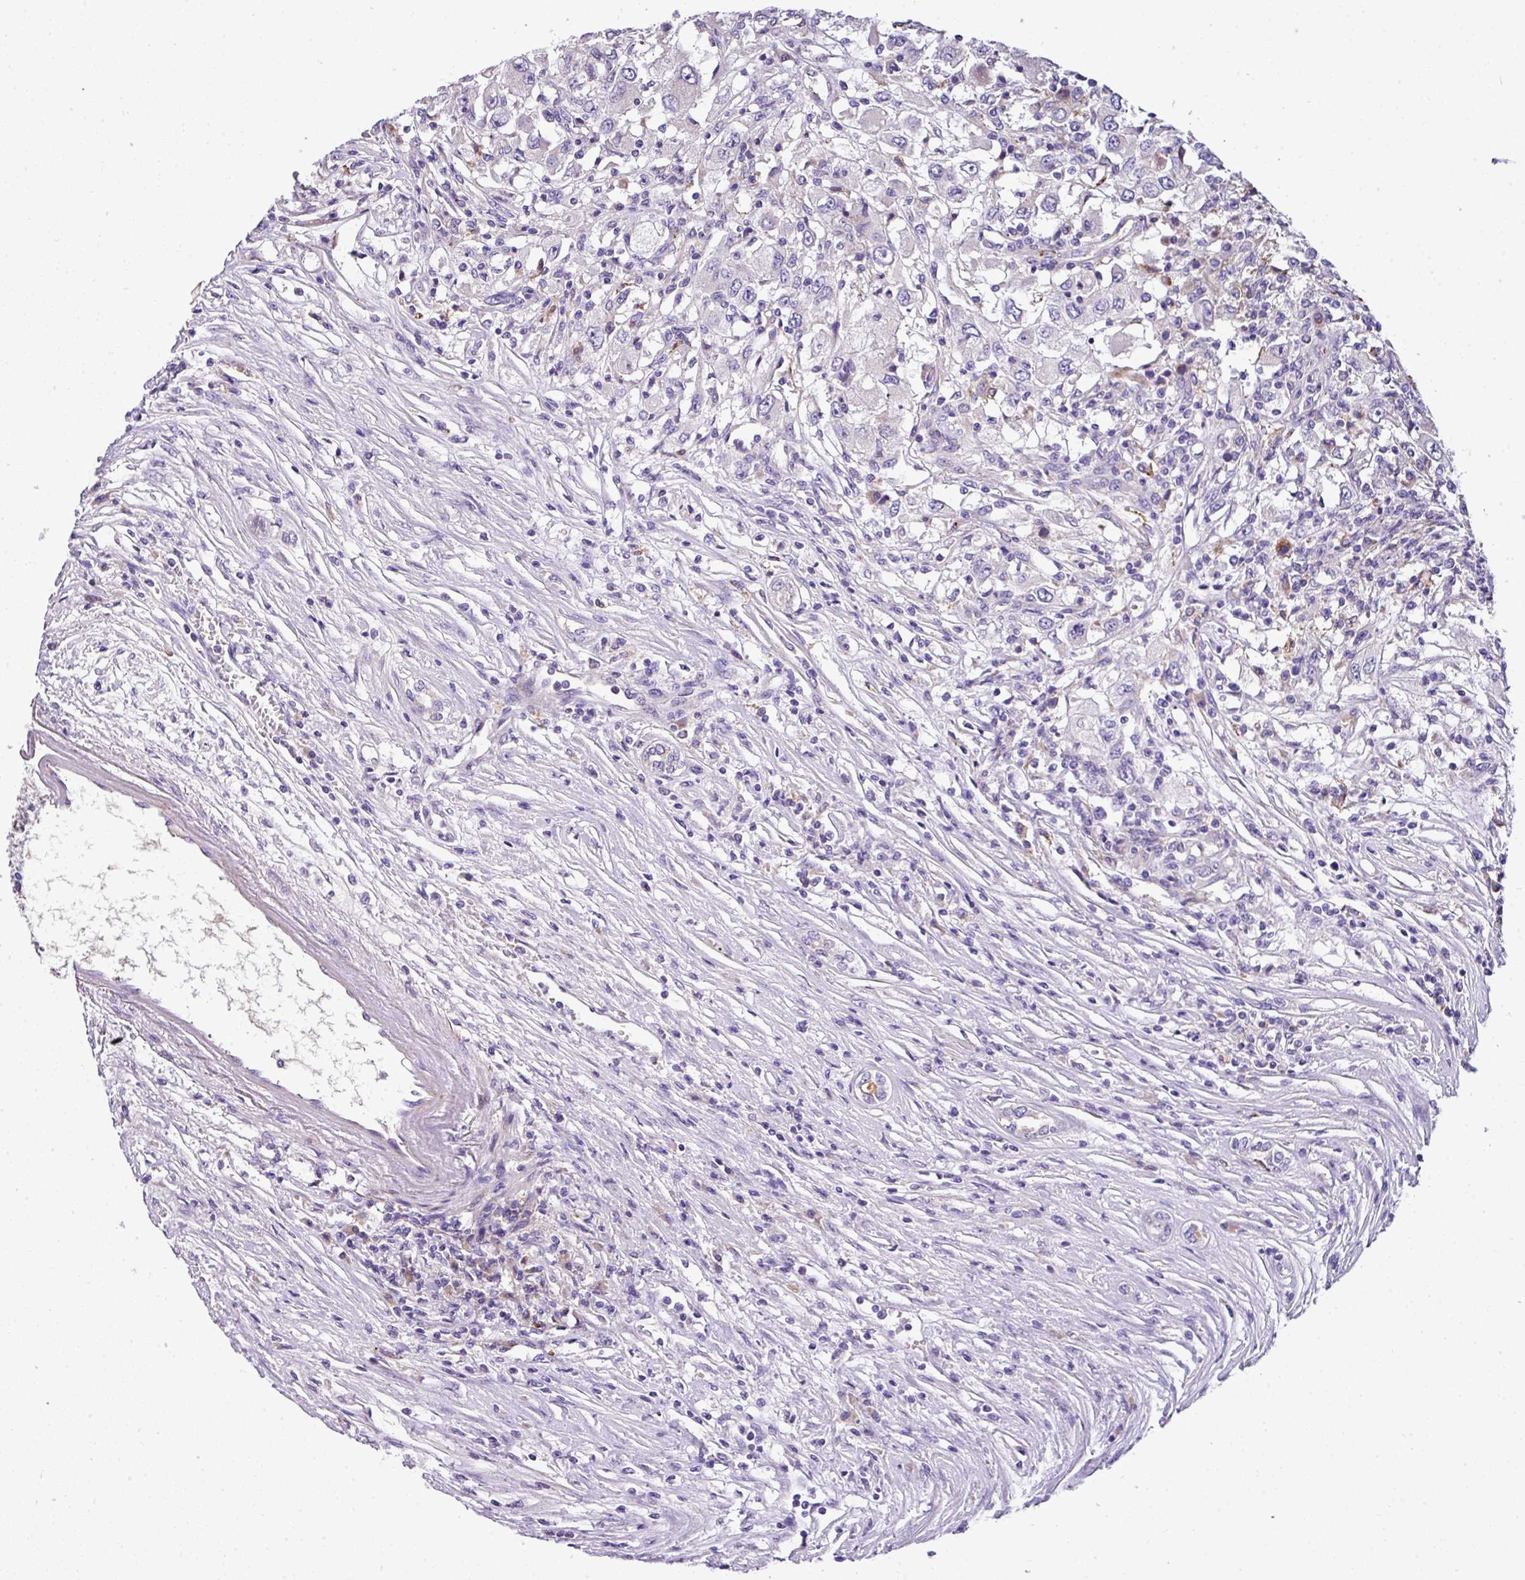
{"staining": {"intensity": "moderate", "quantity": "<25%", "location": "cytoplasmic/membranous"}, "tissue": "renal cancer", "cell_type": "Tumor cells", "image_type": "cancer", "snomed": [{"axis": "morphology", "description": "Adenocarcinoma, NOS"}, {"axis": "topography", "description": "Kidney"}], "caption": "Brown immunohistochemical staining in human renal adenocarcinoma reveals moderate cytoplasmic/membranous expression in about <25% of tumor cells.", "gene": "ANXA2R", "patient": {"sex": "female", "age": 67}}